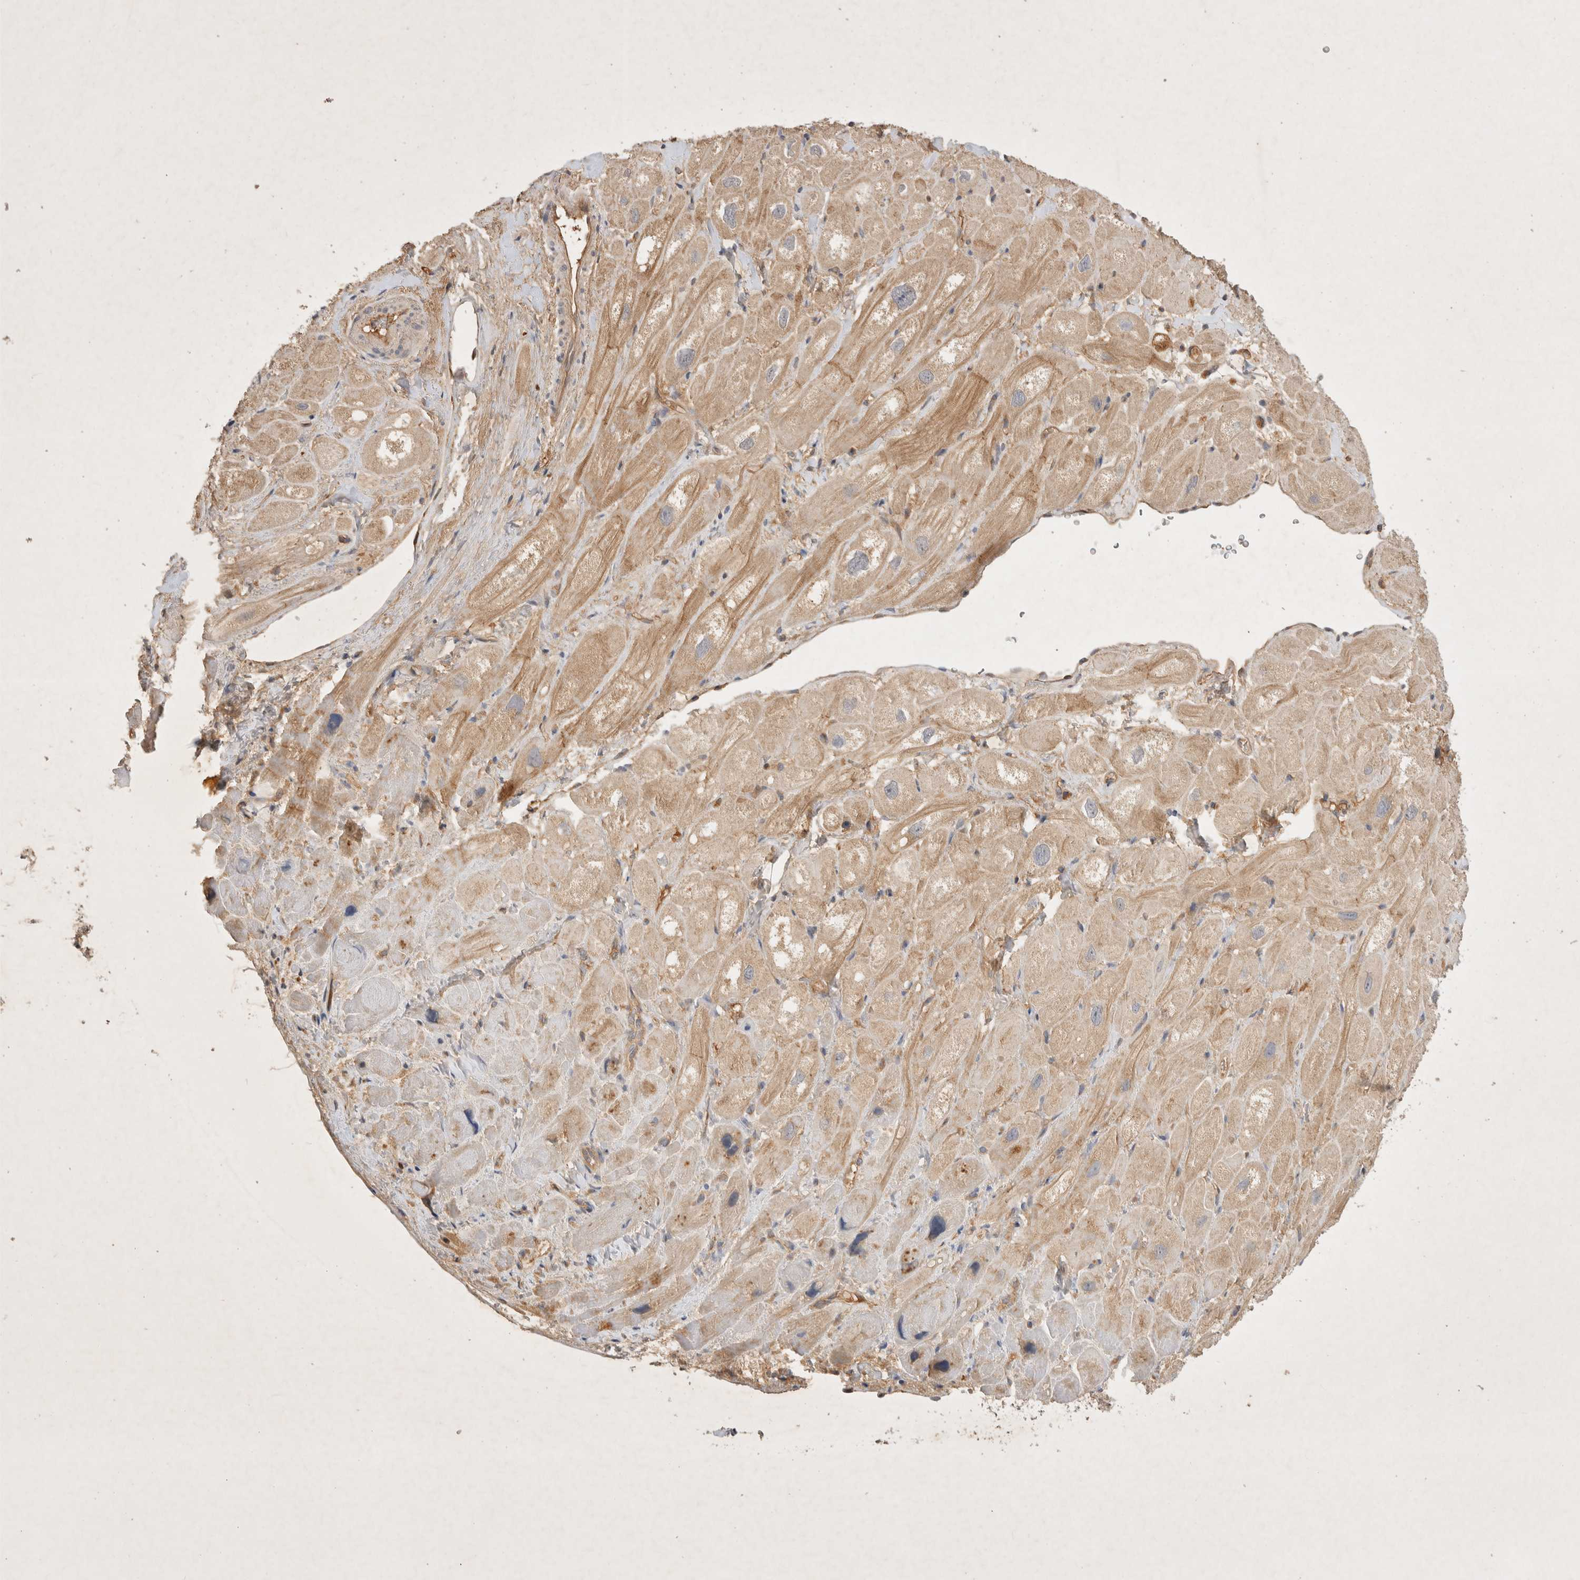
{"staining": {"intensity": "moderate", "quantity": "25%-75%", "location": "cytoplasmic/membranous"}, "tissue": "heart muscle", "cell_type": "Cardiomyocytes", "image_type": "normal", "snomed": [{"axis": "morphology", "description": "Normal tissue, NOS"}, {"axis": "topography", "description": "Heart"}], "caption": "Brown immunohistochemical staining in normal heart muscle exhibits moderate cytoplasmic/membranous staining in about 25%-75% of cardiomyocytes.", "gene": "YES1", "patient": {"sex": "male", "age": 49}}